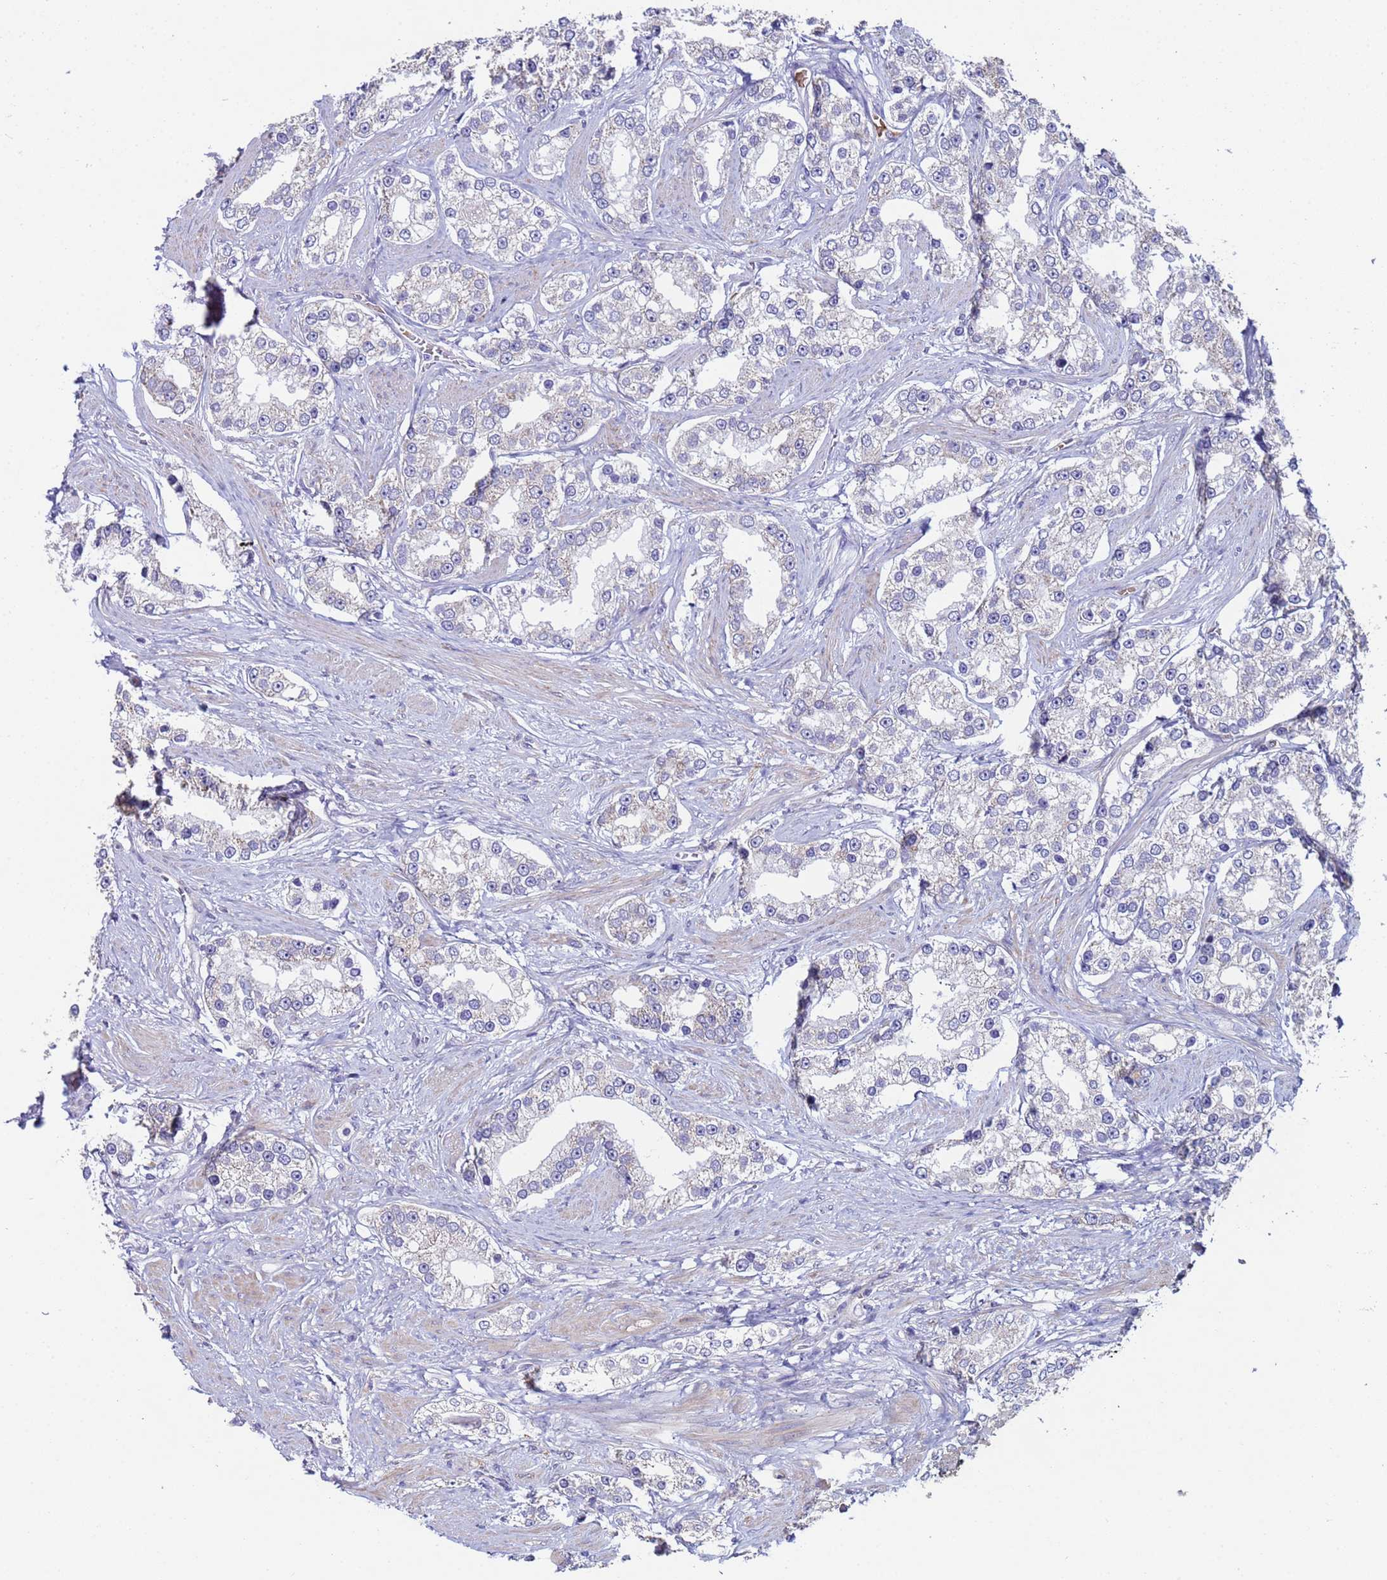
{"staining": {"intensity": "negative", "quantity": "none", "location": "none"}, "tissue": "prostate cancer", "cell_type": "Tumor cells", "image_type": "cancer", "snomed": [{"axis": "morphology", "description": "Normal tissue, NOS"}, {"axis": "morphology", "description": "Adenocarcinoma, High grade"}, {"axis": "topography", "description": "Prostate"}], "caption": "High magnification brightfield microscopy of prostate cancer stained with DAB (3,3'-diaminobenzidine) (brown) and counterstained with hematoxylin (blue): tumor cells show no significant staining.", "gene": "CLHC1", "patient": {"sex": "male", "age": 83}}